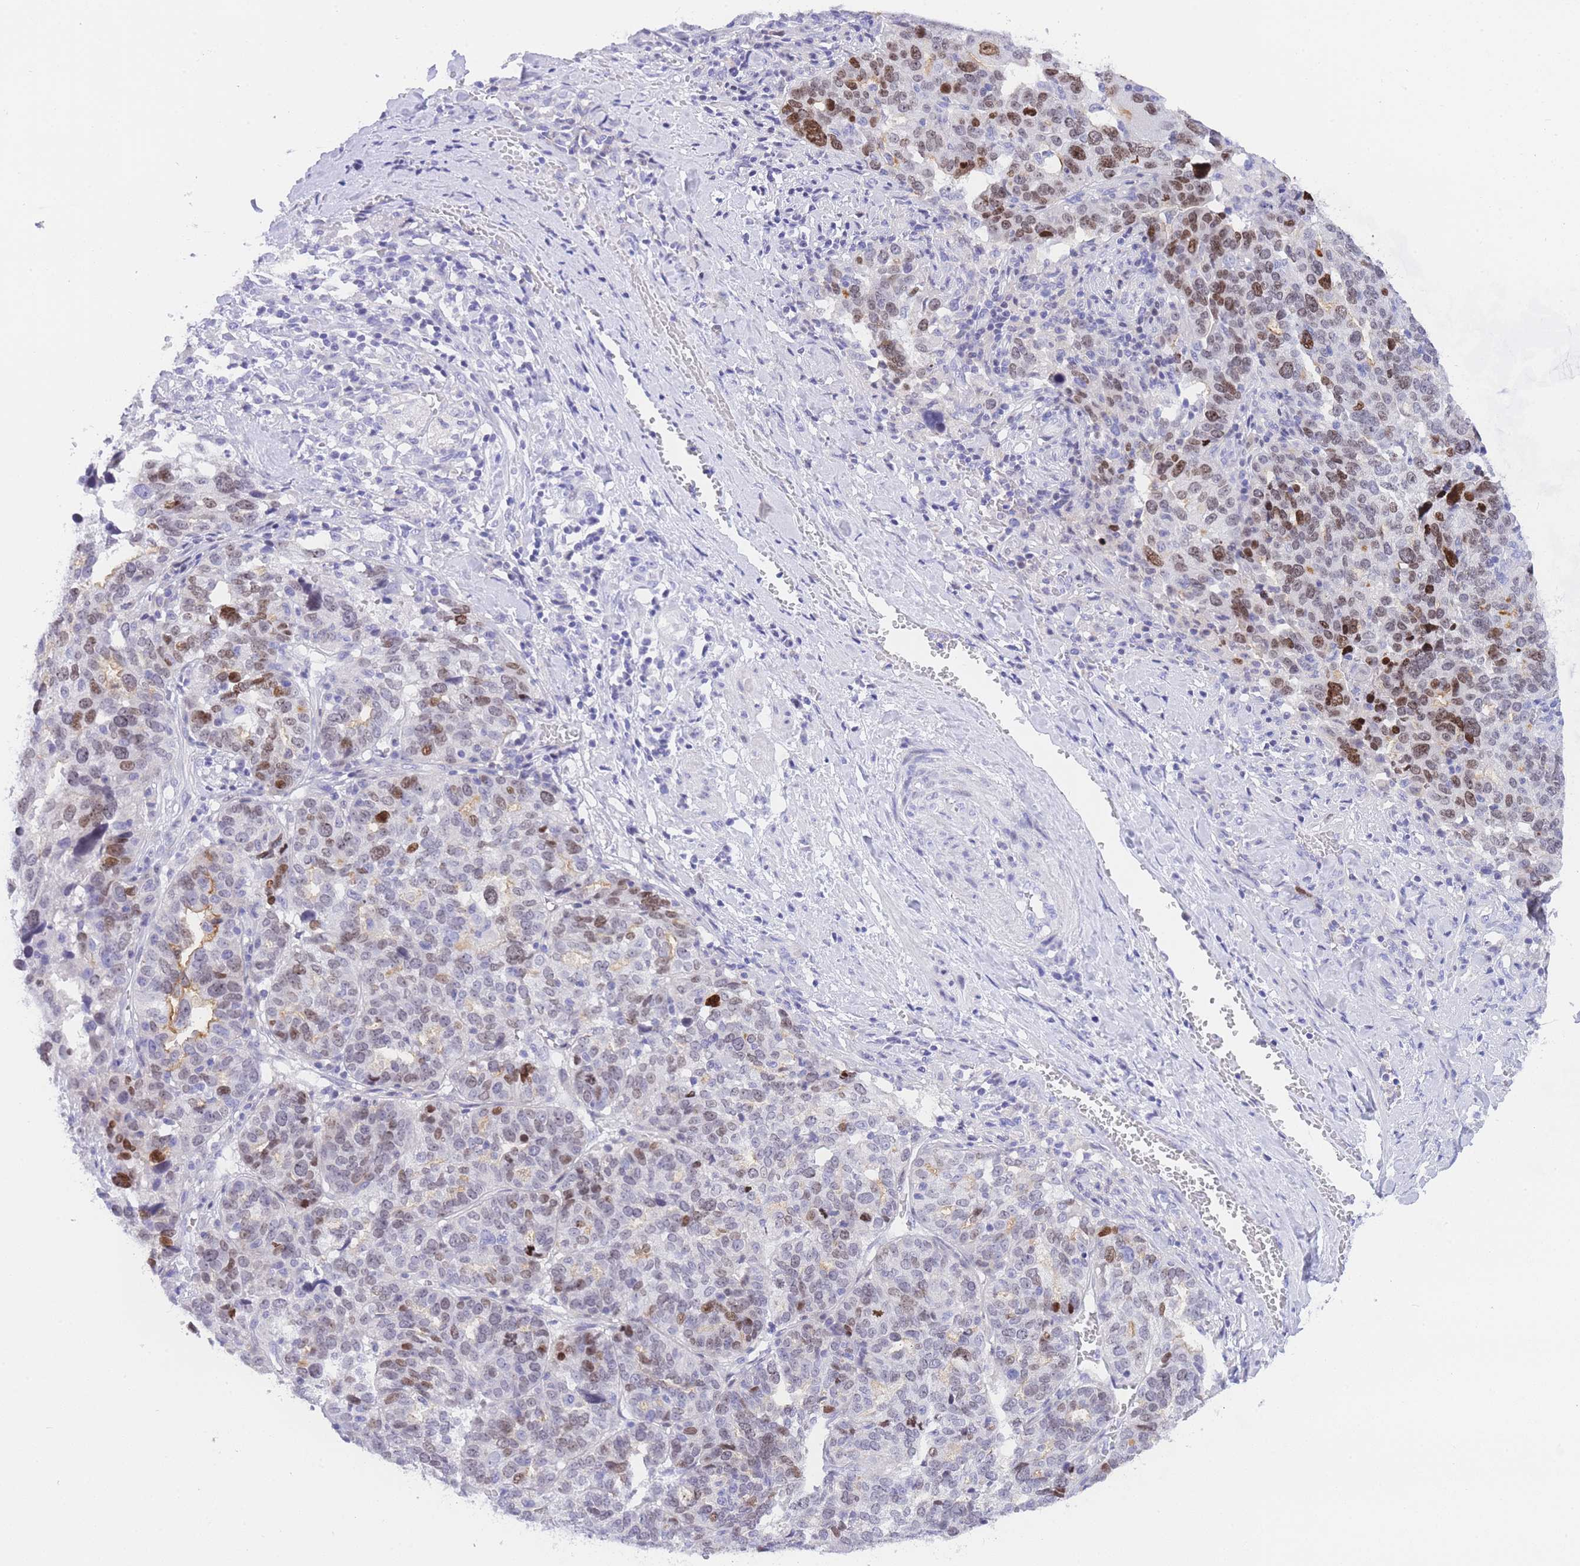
{"staining": {"intensity": "moderate", "quantity": "25%-75%", "location": "nuclear"}, "tissue": "ovarian cancer", "cell_type": "Tumor cells", "image_type": "cancer", "snomed": [{"axis": "morphology", "description": "Cystadenocarcinoma, serous, NOS"}, {"axis": "topography", "description": "Ovary"}], "caption": "Serous cystadenocarcinoma (ovarian) stained for a protein (brown) shows moderate nuclear positive expression in about 25%-75% of tumor cells.", "gene": "TIFAB", "patient": {"sex": "female", "age": 59}}